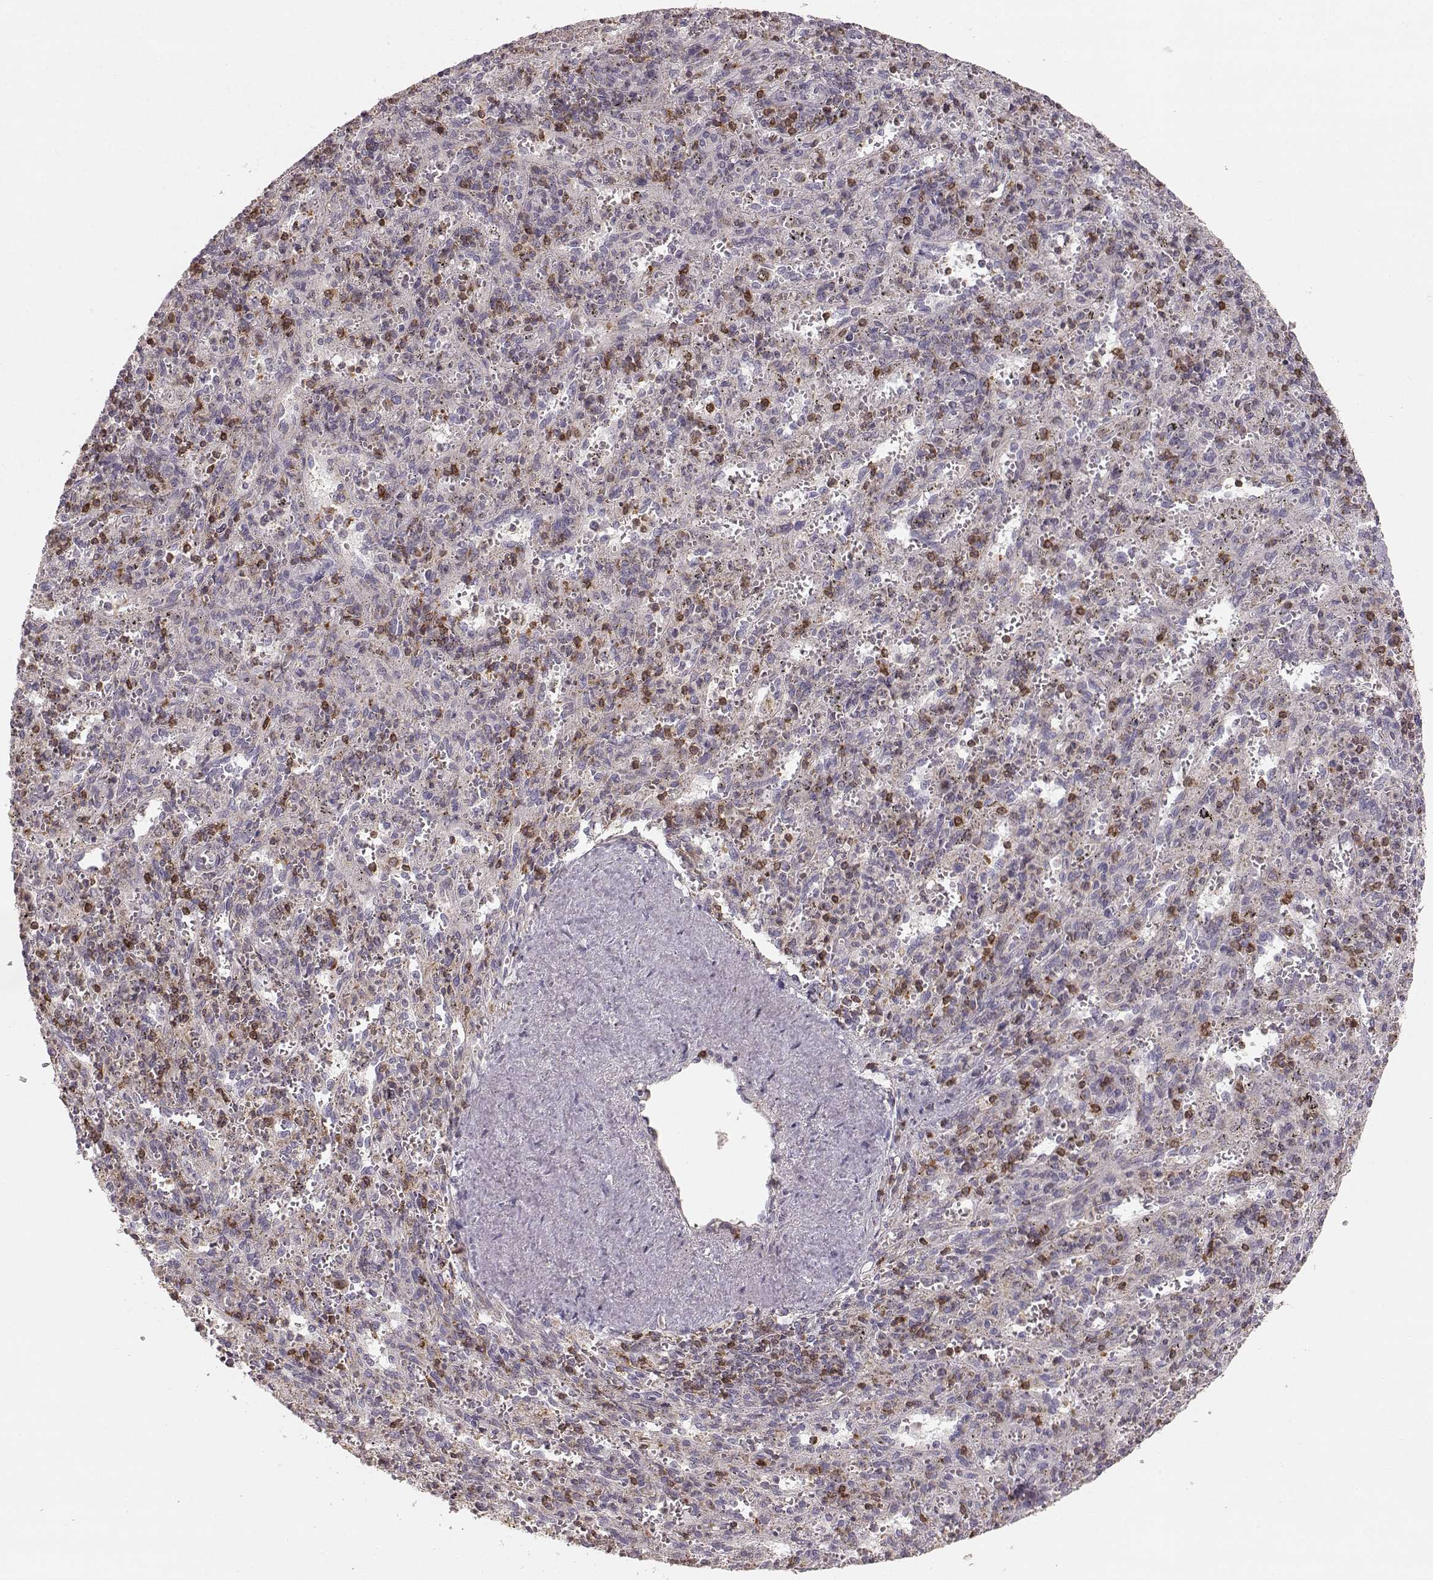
{"staining": {"intensity": "strong", "quantity": "<25%", "location": "cytoplasmic/membranous"}, "tissue": "spleen", "cell_type": "Cells in red pulp", "image_type": "normal", "snomed": [{"axis": "morphology", "description": "Normal tissue, NOS"}, {"axis": "topography", "description": "Spleen"}], "caption": "Protein staining by IHC shows strong cytoplasmic/membranous positivity in approximately <25% of cells in red pulp in unremarkable spleen.", "gene": "GRAP2", "patient": {"sex": "male", "age": 57}}